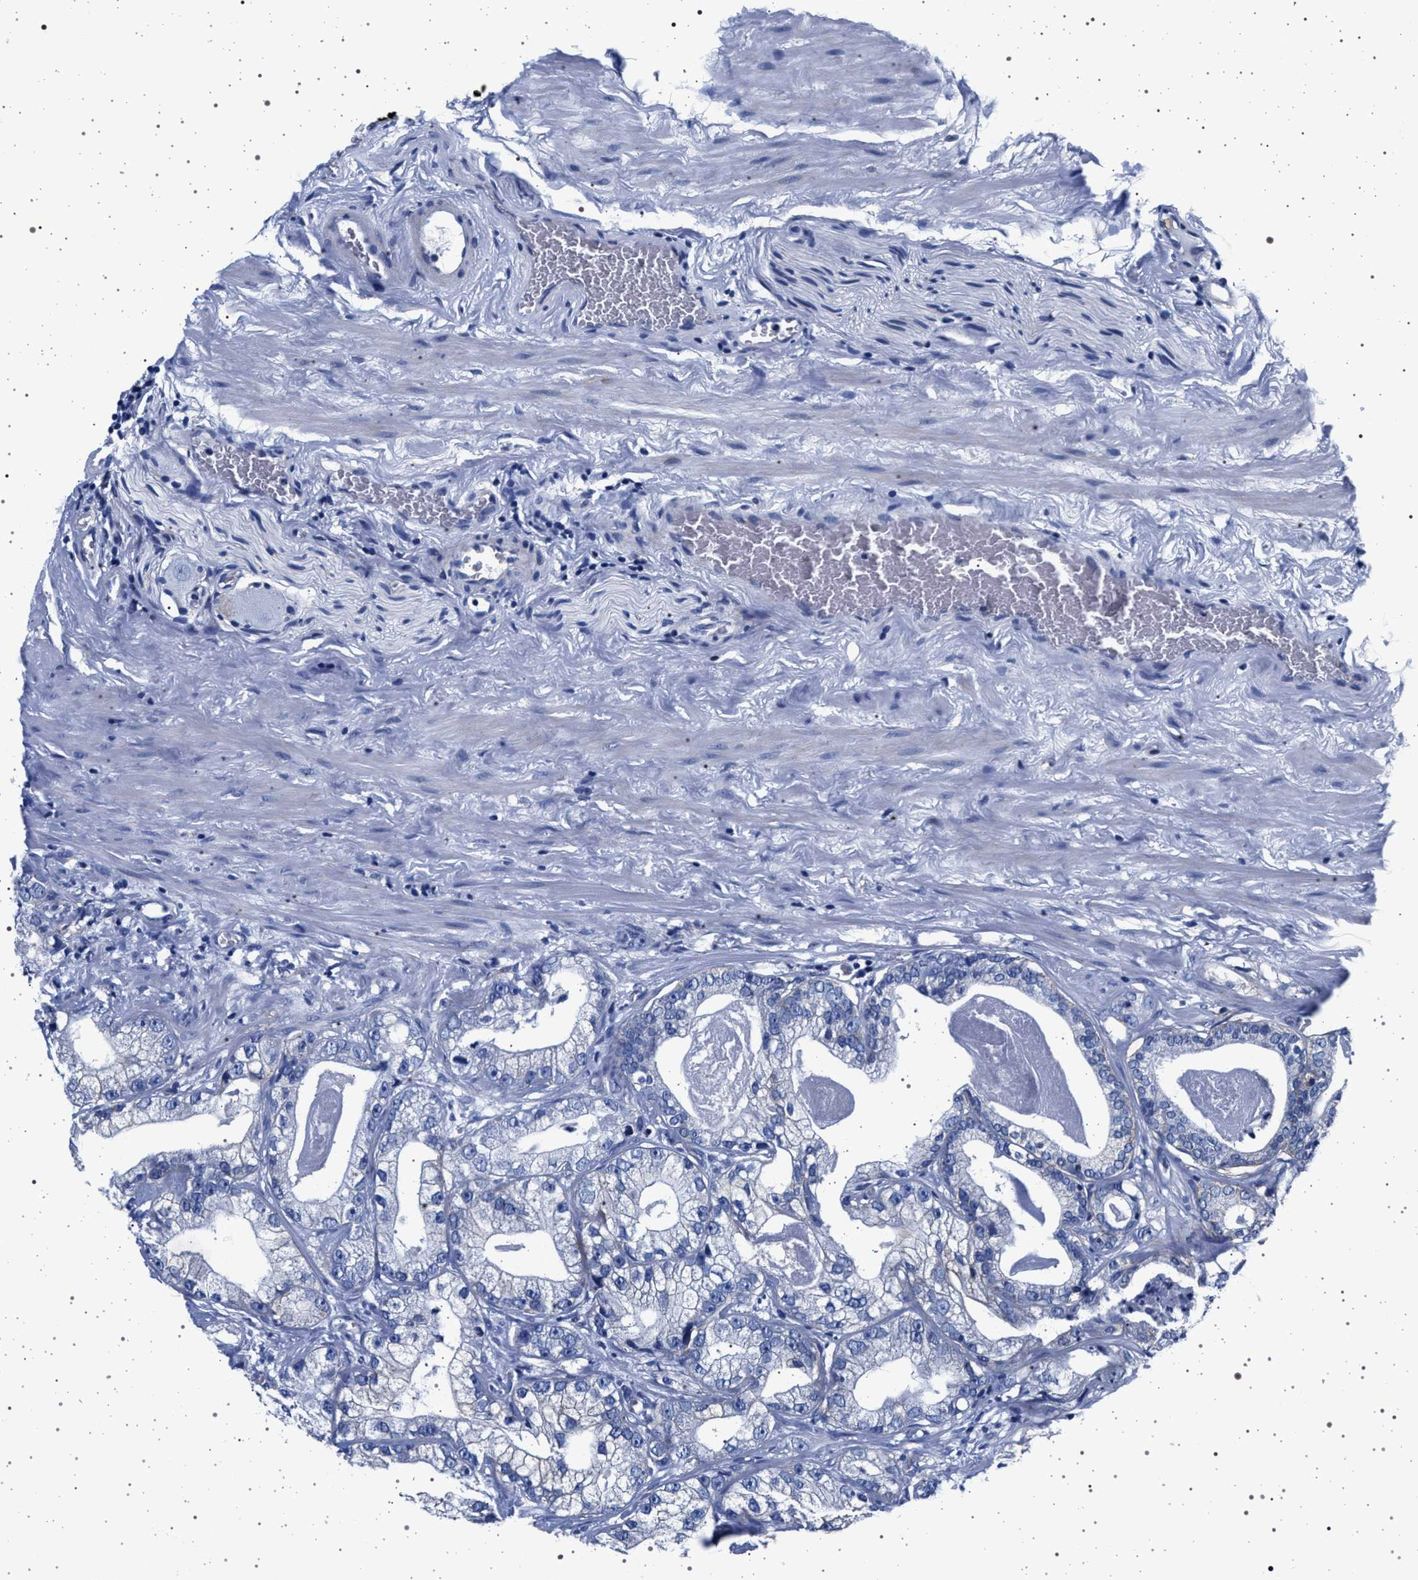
{"staining": {"intensity": "negative", "quantity": "none", "location": "none"}, "tissue": "prostate cancer", "cell_type": "Tumor cells", "image_type": "cancer", "snomed": [{"axis": "morphology", "description": "Adenocarcinoma, Low grade"}, {"axis": "topography", "description": "Prostate"}], "caption": "DAB immunohistochemical staining of prostate cancer shows no significant positivity in tumor cells.", "gene": "SLC9A1", "patient": {"sex": "male", "age": 59}}